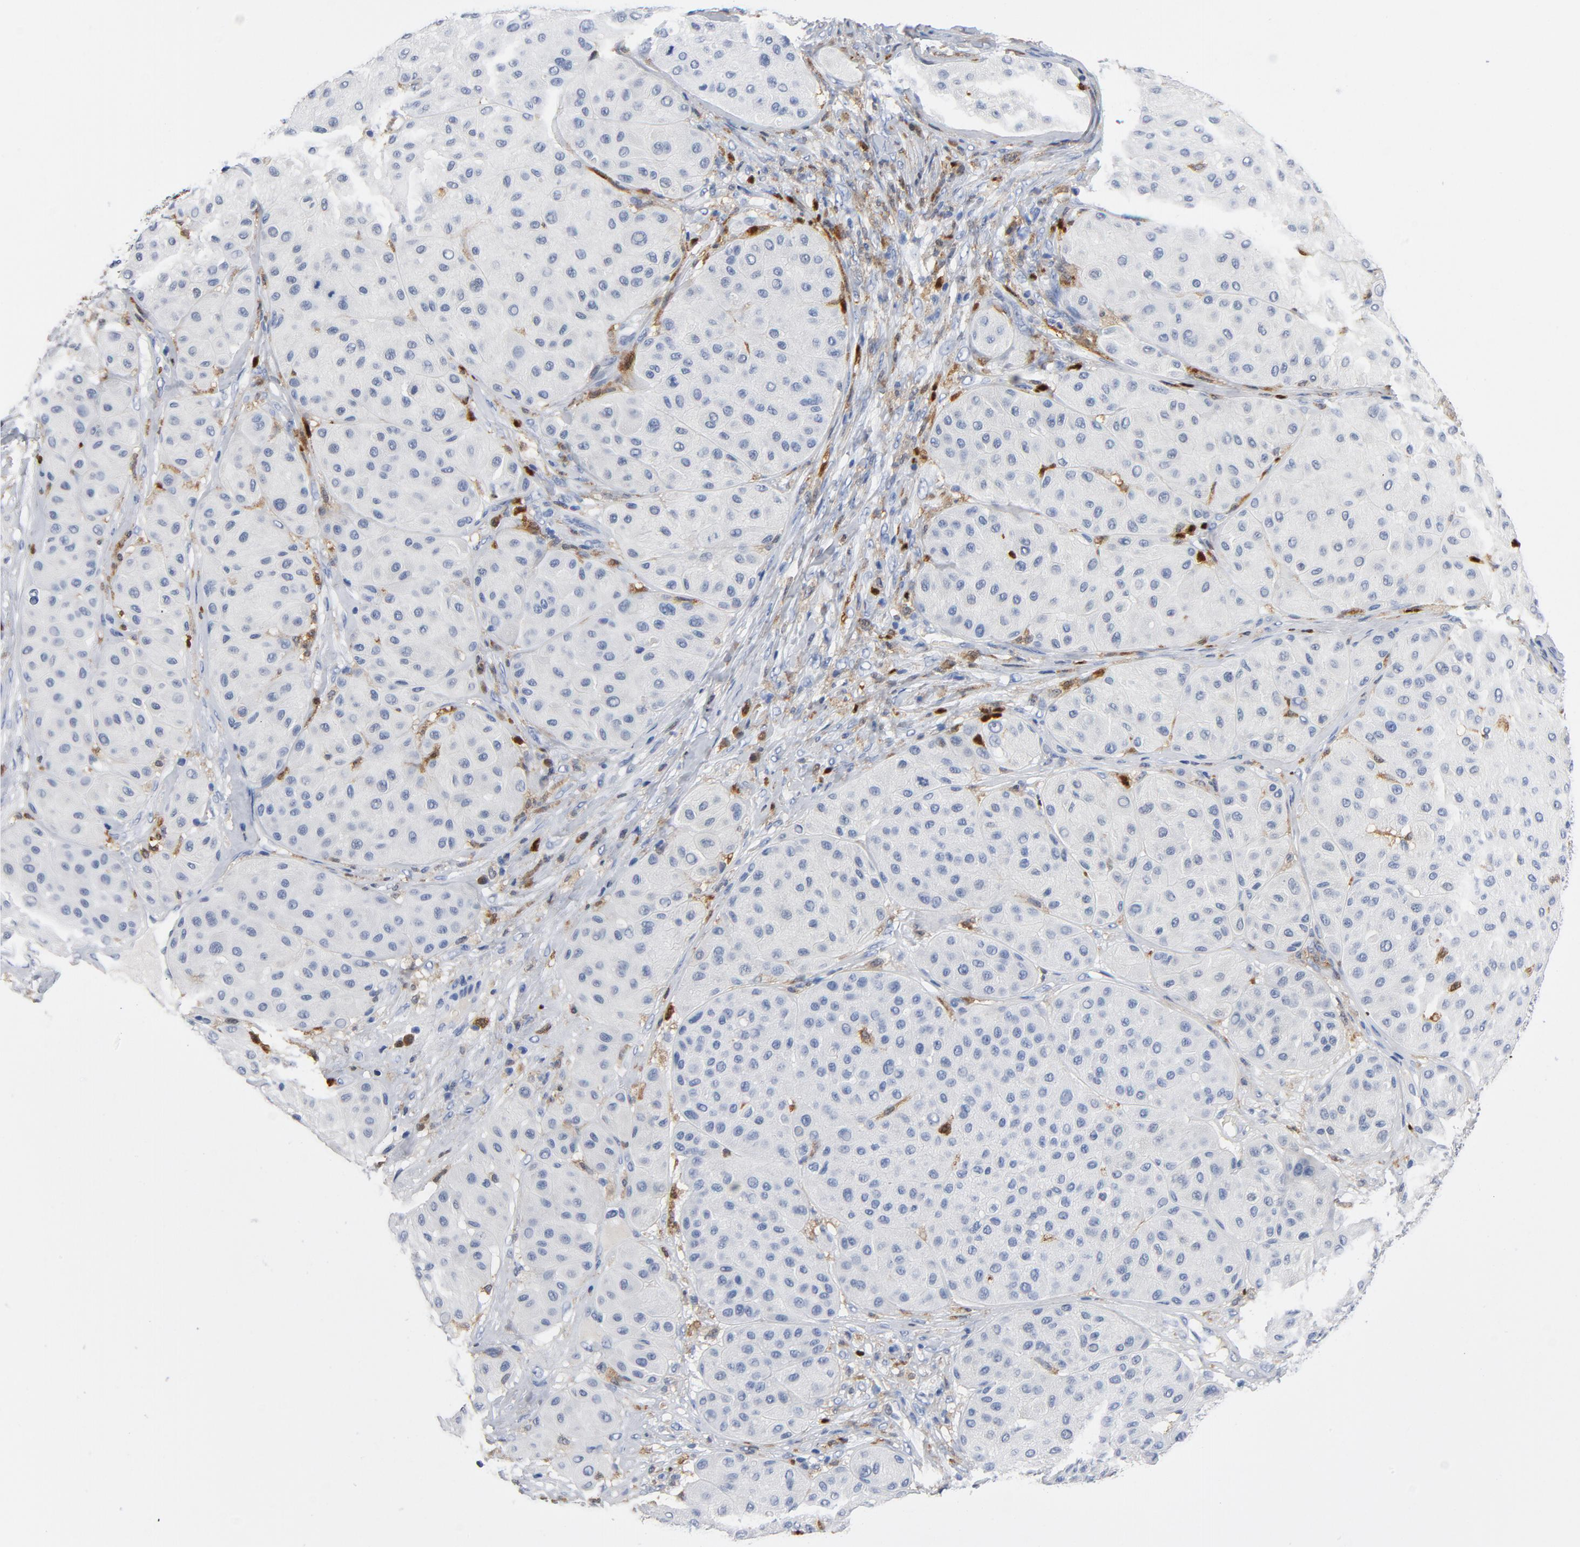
{"staining": {"intensity": "negative", "quantity": "none", "location": "none"}, "tissue": "melanoma", "cell_type": "Tumor cells", "image_type": "cancer", "snomed": [{"axis": "morphology", "description": "Normal tissue, NOS"}, {"axis": "morphology", "description": "Malignant melanoma, Metastatic site"}, {"axis": "topography", "description": "Skin"}], "caption": "The immunohistochemistry (IHC) histopathology image has no significant positivity in tumor cells of melanoma tissue.", "gene": "NCF1", "patient": {"sex": "male", "age": 41}}